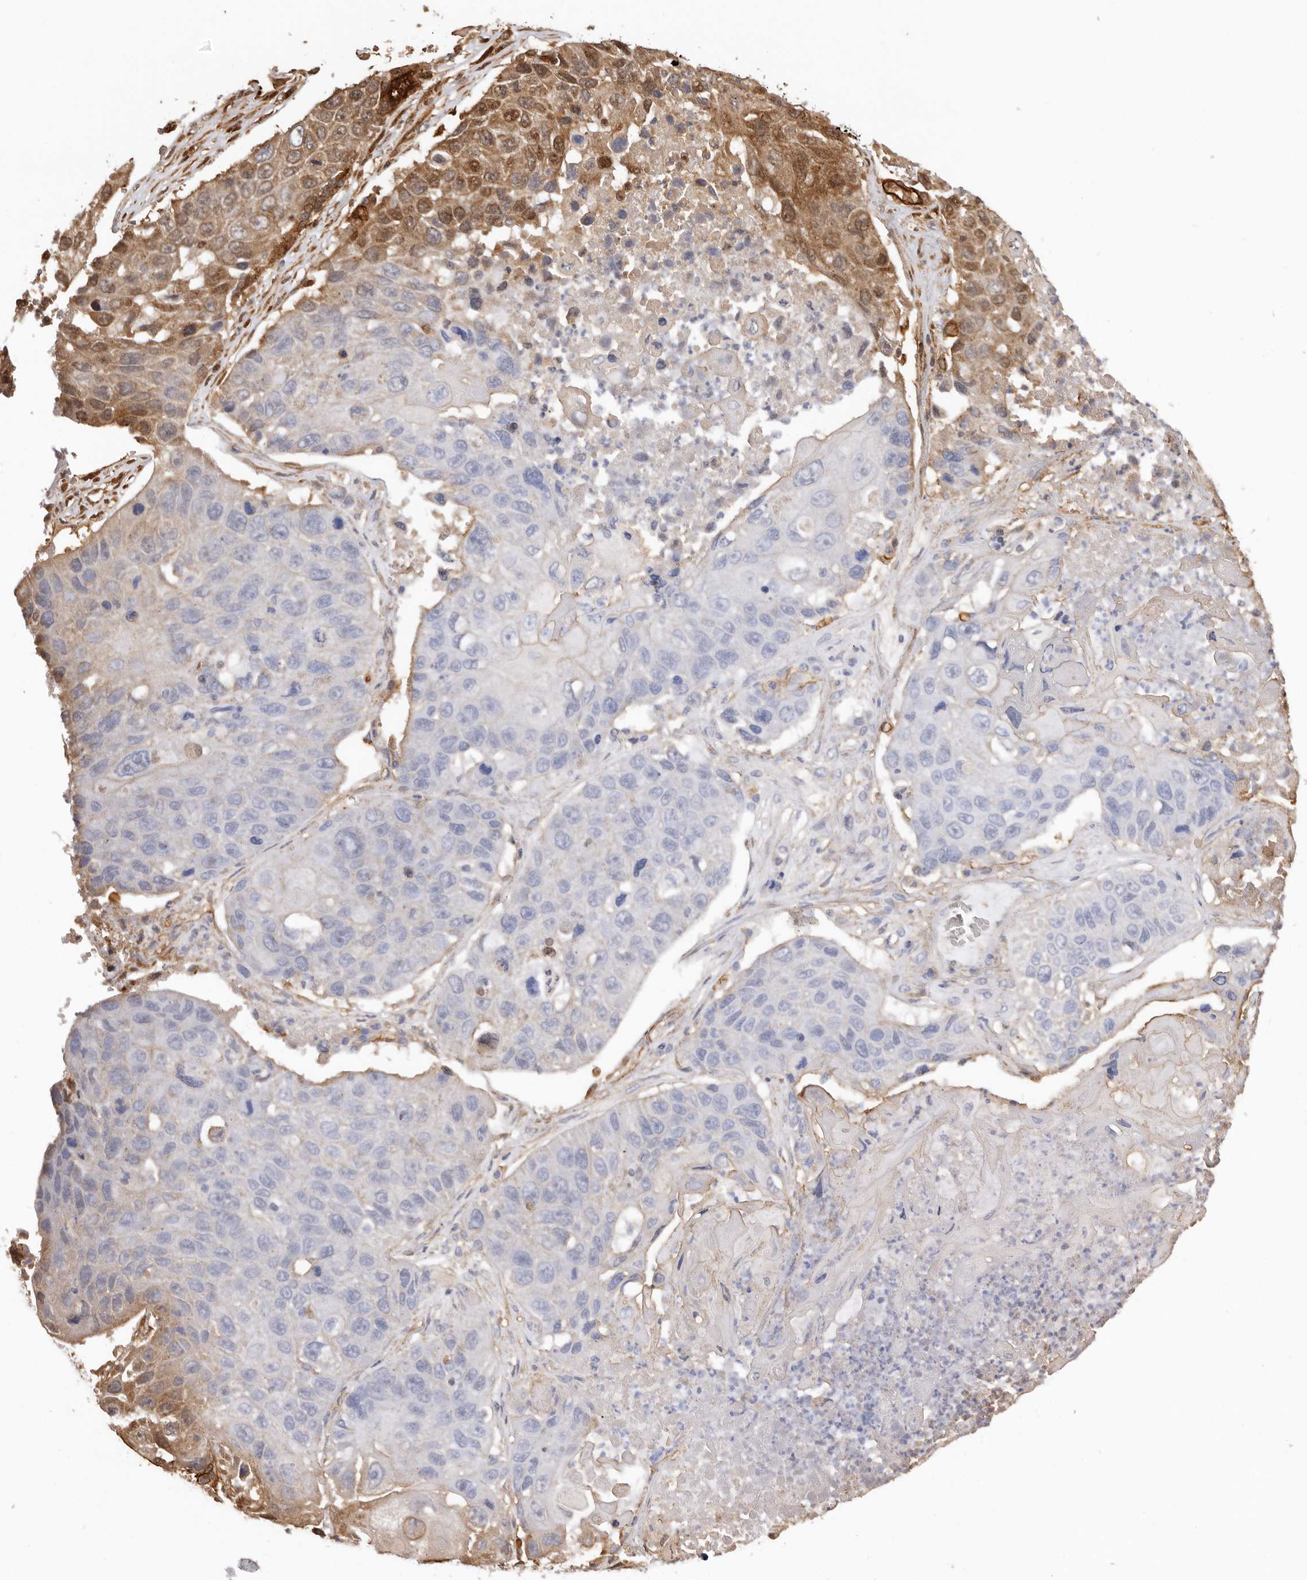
{"staining": {"intensity": "strong", "quantity": "<25%", "location": "cytoplasmic/membranous,nuclear"}, "tissue": "lung cancer", "cell_type": "Tumor cells", "image_type": "cancer", "snomed": [{"axis": "morphology", "description": "Squamous cell carcinoma, NOS"}, {"axis": "topography", "description": "Lung"}], "caption": "Immunohistochemistry micrograph of lung cancer stained for a protein (brown), which shows medium levels of strong cytoplasmic/membranous and nuclear staining in approximately <25% of tumor cells.", "gene": "GPR27", "patient": {"sex": "male", "age": 61}}